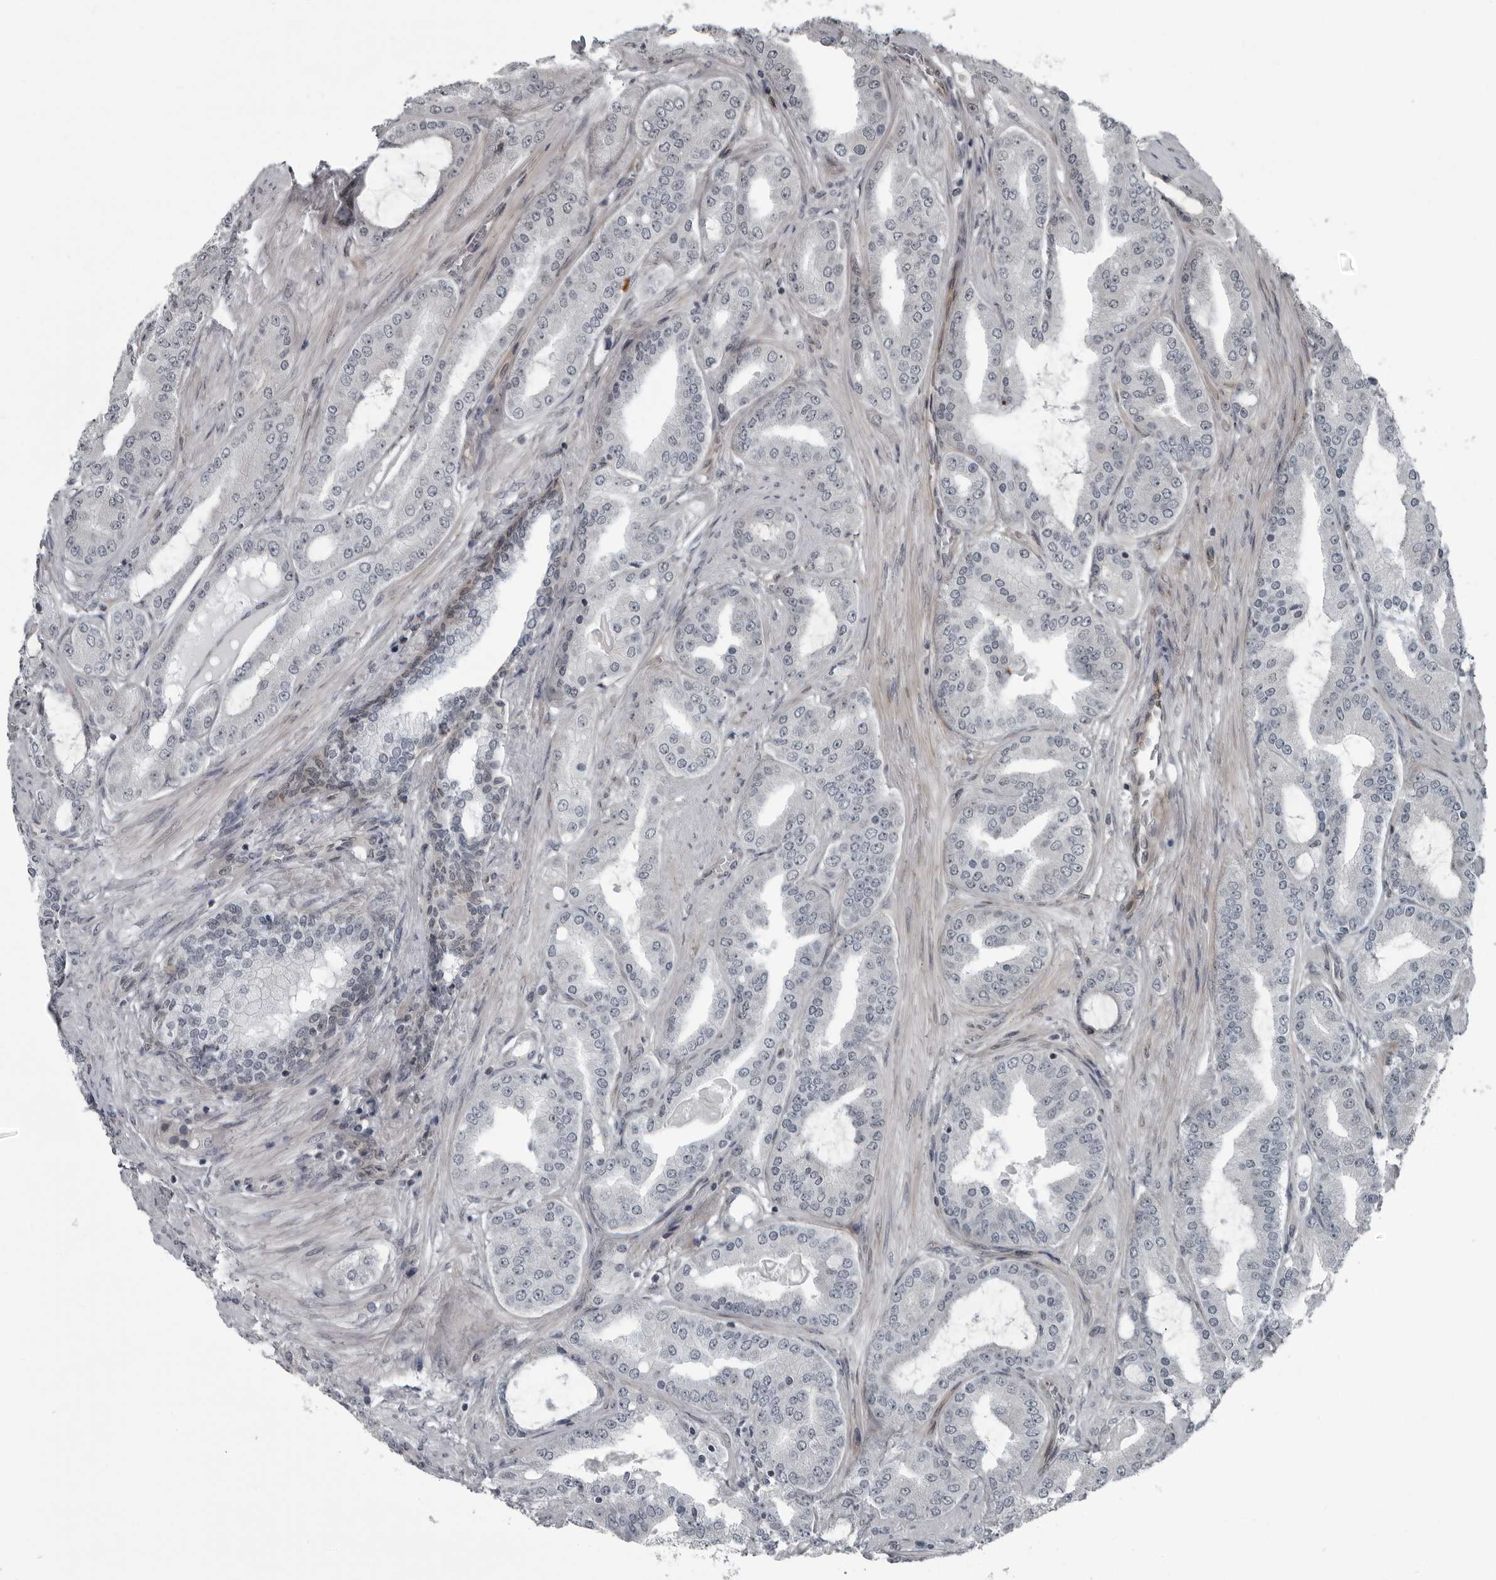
{"staining": {"intensity": "negative", "quantity": "none", "location": "none"}, "tissue": "prostate cancer", "cell_type": "Tumor cells", "image_type": "cancer", "snomed": [{"axis": "morphology", "description": "Adenocarcinoma, High grade"}, {"axis": "topography", "description": "Prostate"}], "caption": "Human prostate adenocarcinoma (high-grade) stained for a protein using IHC displays no positivity in tumor cells.", "gene": "FAM102B", "patient": {"sex": "male", "age": 60}}